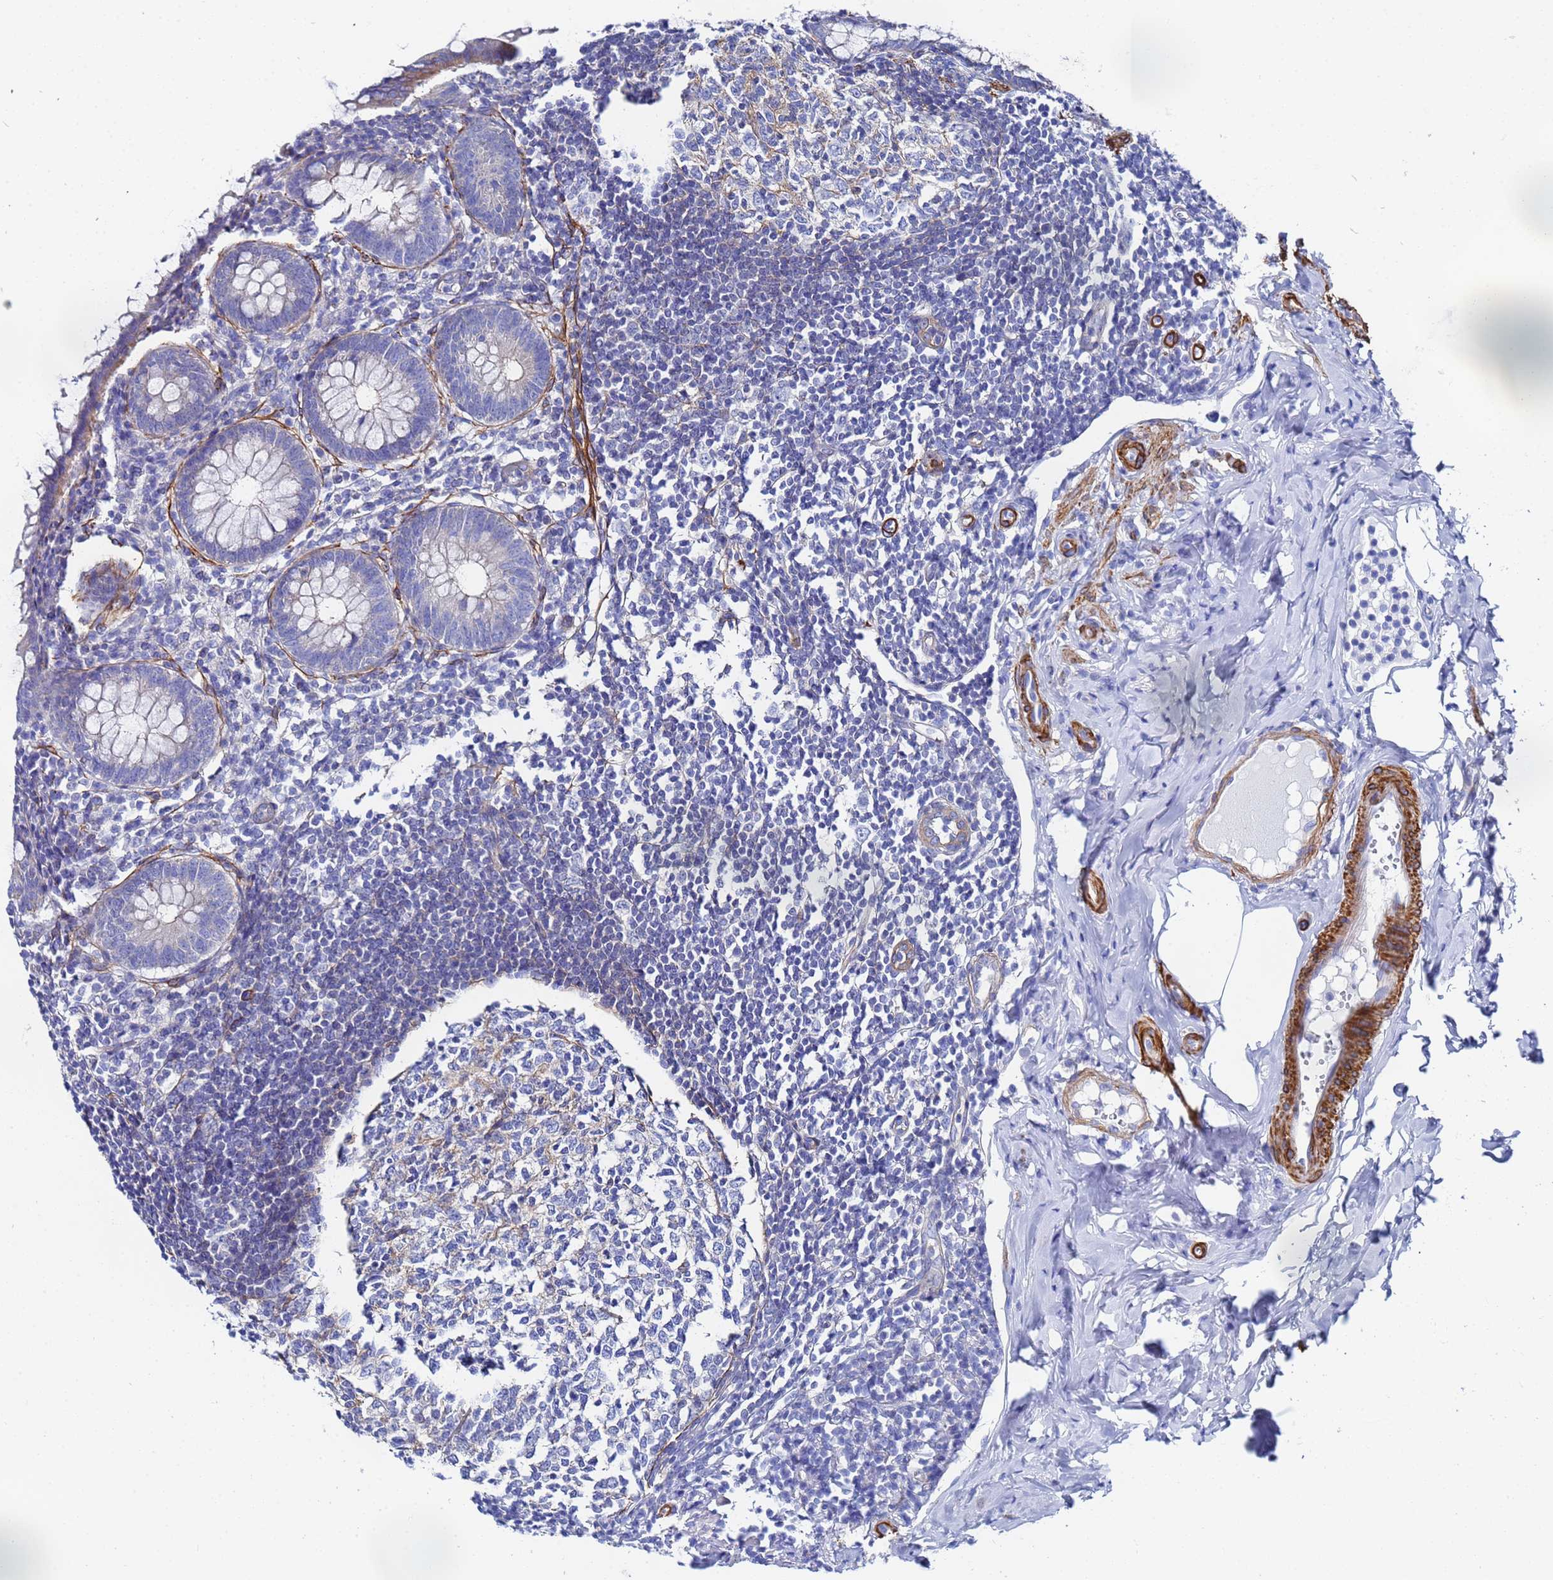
{"staining": {"intensity": "negative", "quantity": "none", "location": "none"}, "tissue": "appendix", "cell_type": "Glandular cells", "image_type": "normal", "snomed": [{"axis": "morphology", "description": "Normal tissue, NOS"}, {"axis": "topography", "description": "Appendix"}], "caption": "Image shows no protein expression in glandular cells of normal appendix. (Stains: DAB (3,3'-diaminobenzidine) IHC with hematoxylin counter stain, Microscopy: brightfield microscopy at high magnification).", "gene": "RAB39A", "patient": {"sex": "female", "age": 33}}